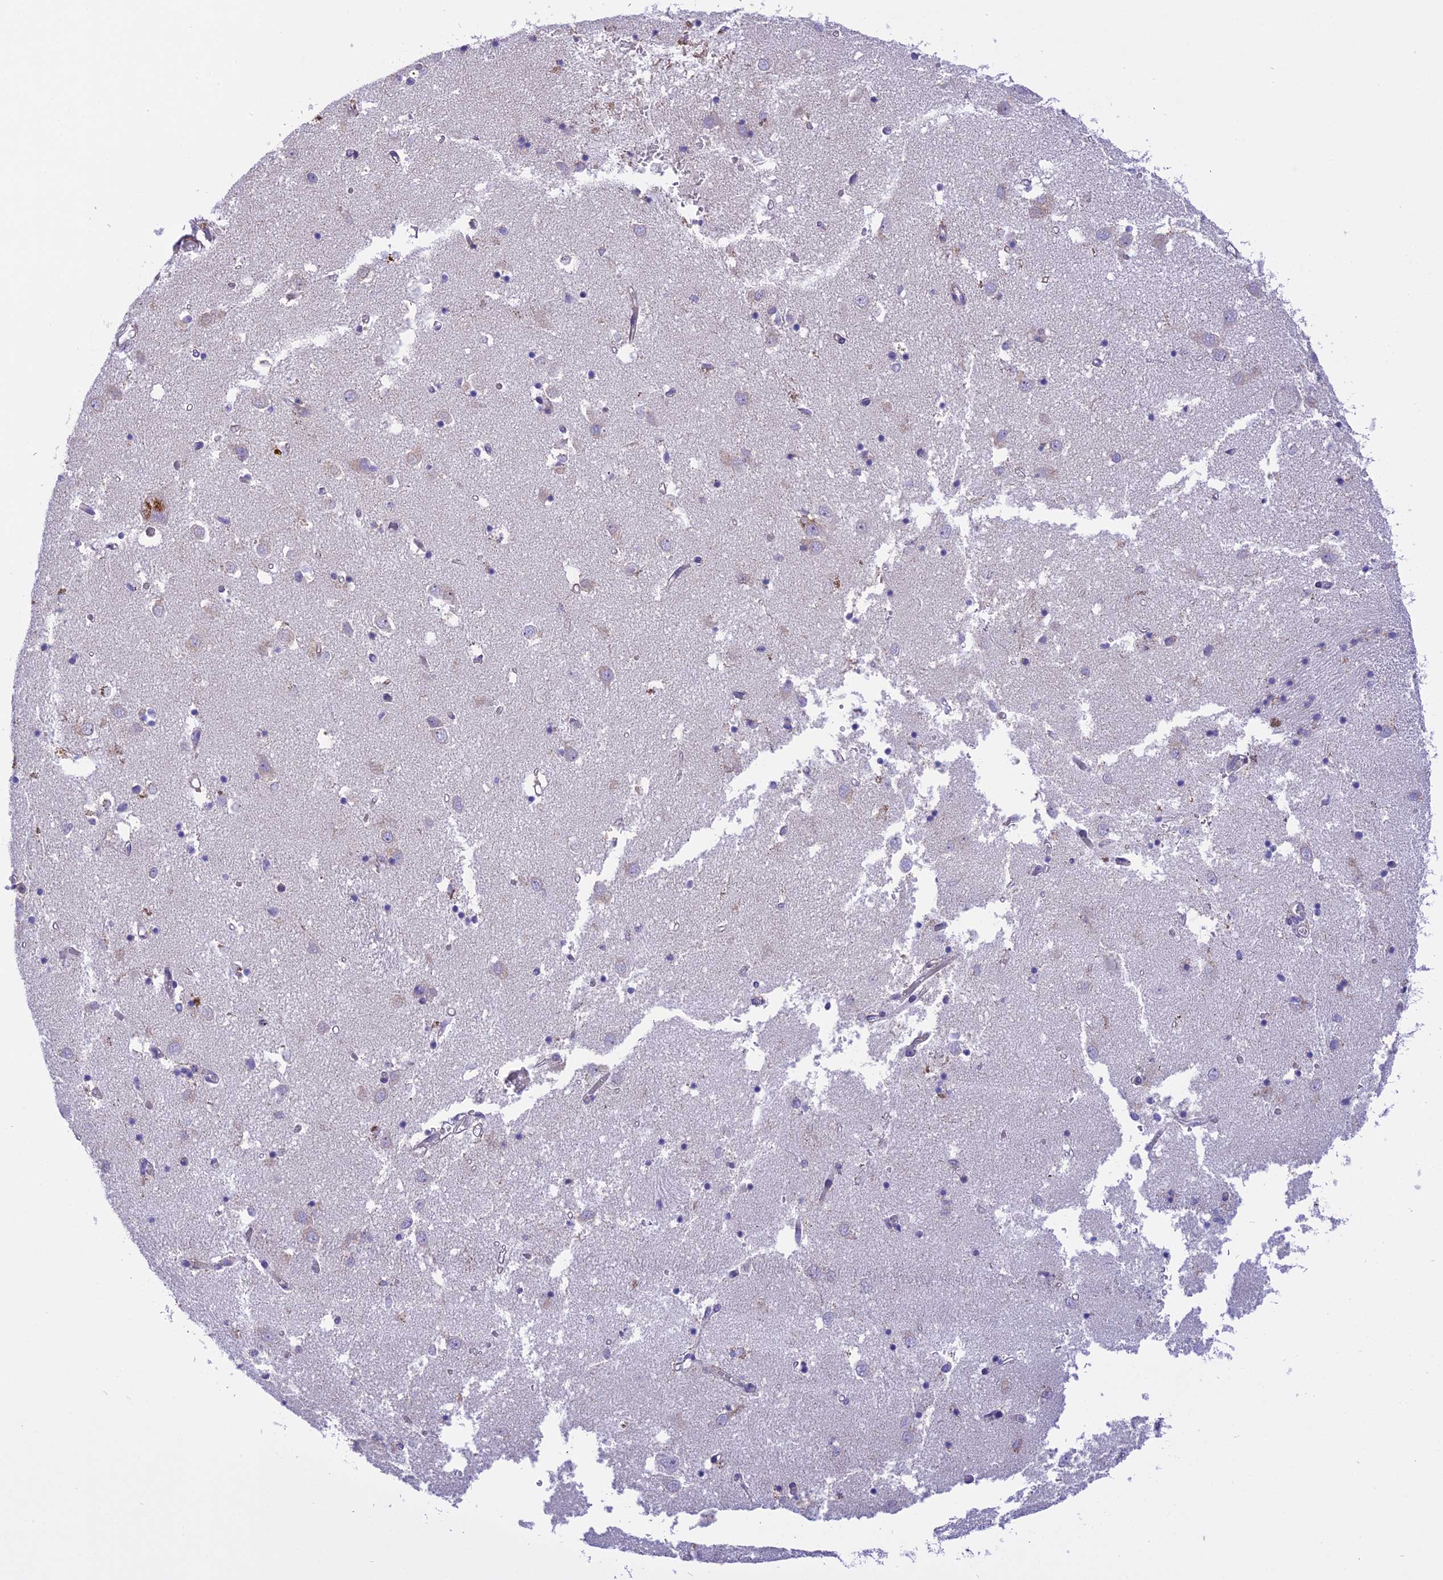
{"staining": {"intensity": "negative", "quantity": "none", "location": "none"}, "tissue": "caudate", "cell_type": "Glial cells", "image_type": "normal", "snomed": [{"axis": "morphology", "description": "Normal tissue, NOS"}, {"axis": "topography", "description": "Lateral ventricle wall"}], "caption": "Protein analysis of normal caudate displays no significant expression in glial cells.", "gene": "CORO7", "patient": {"sex": "male", "age": 70}}